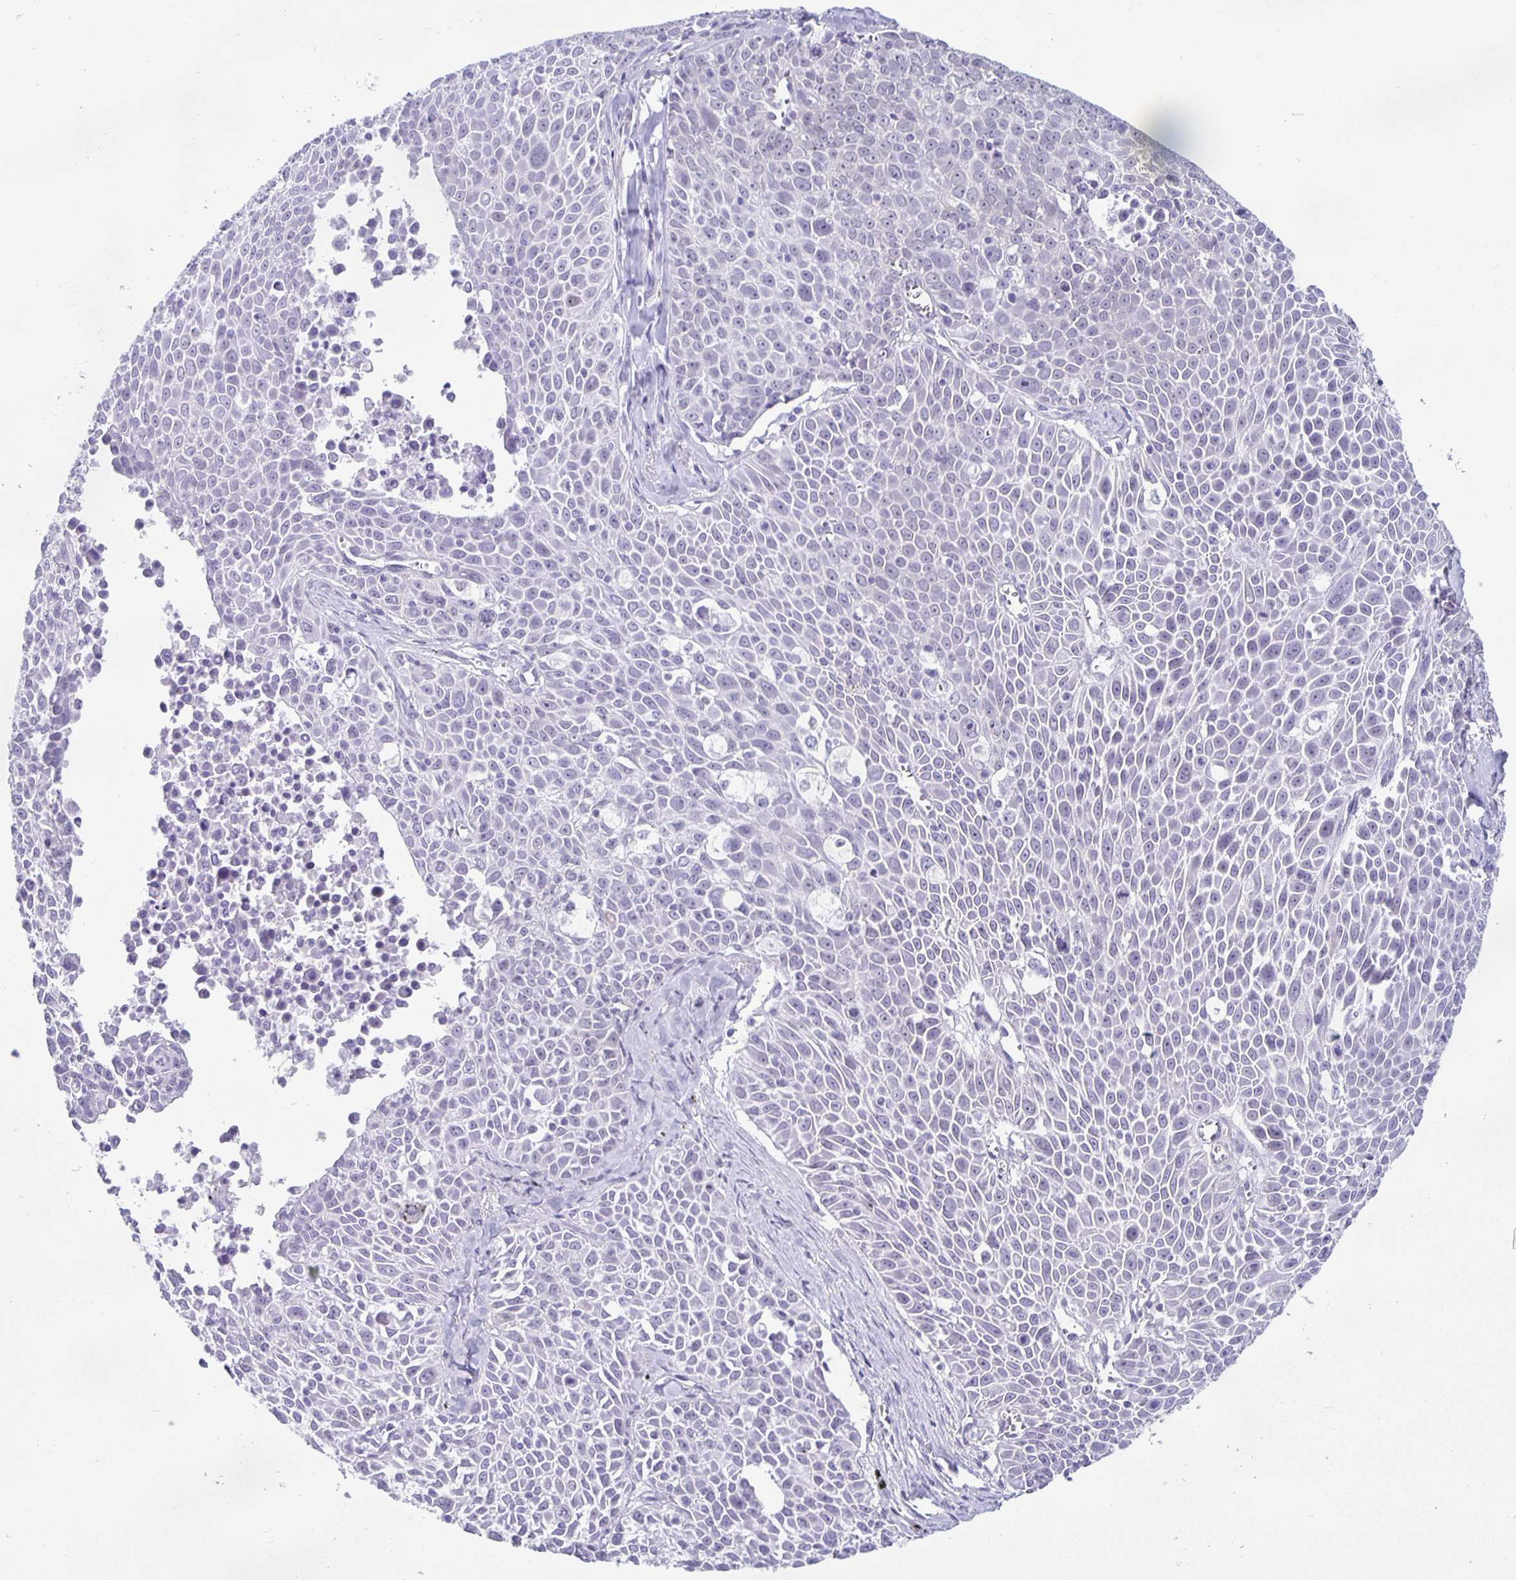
{"staining": {"intensity": "negative", "quantity": "none", "location": "none"}, "tissue": "lung cancer", "cell_type": "Tumor cells", "image_type": "cancer", "snomed": [{"axis": "morphology", "description": "Squamous cell carcinoma, NOS"}, {"axis": "morphology", "description": "Squamous cell carcinoma, metastatic, NOS"}, {"axis": "topography", "description": "Lymph node"}, {"axis": "topography", "description": "Lung"}], "caption": "Image shows no protein positivity in tumor cells of lung squamous cell carcinoma tissue.", "gene": "TPPP", "patient": {"sex": "female", "age": 62}}